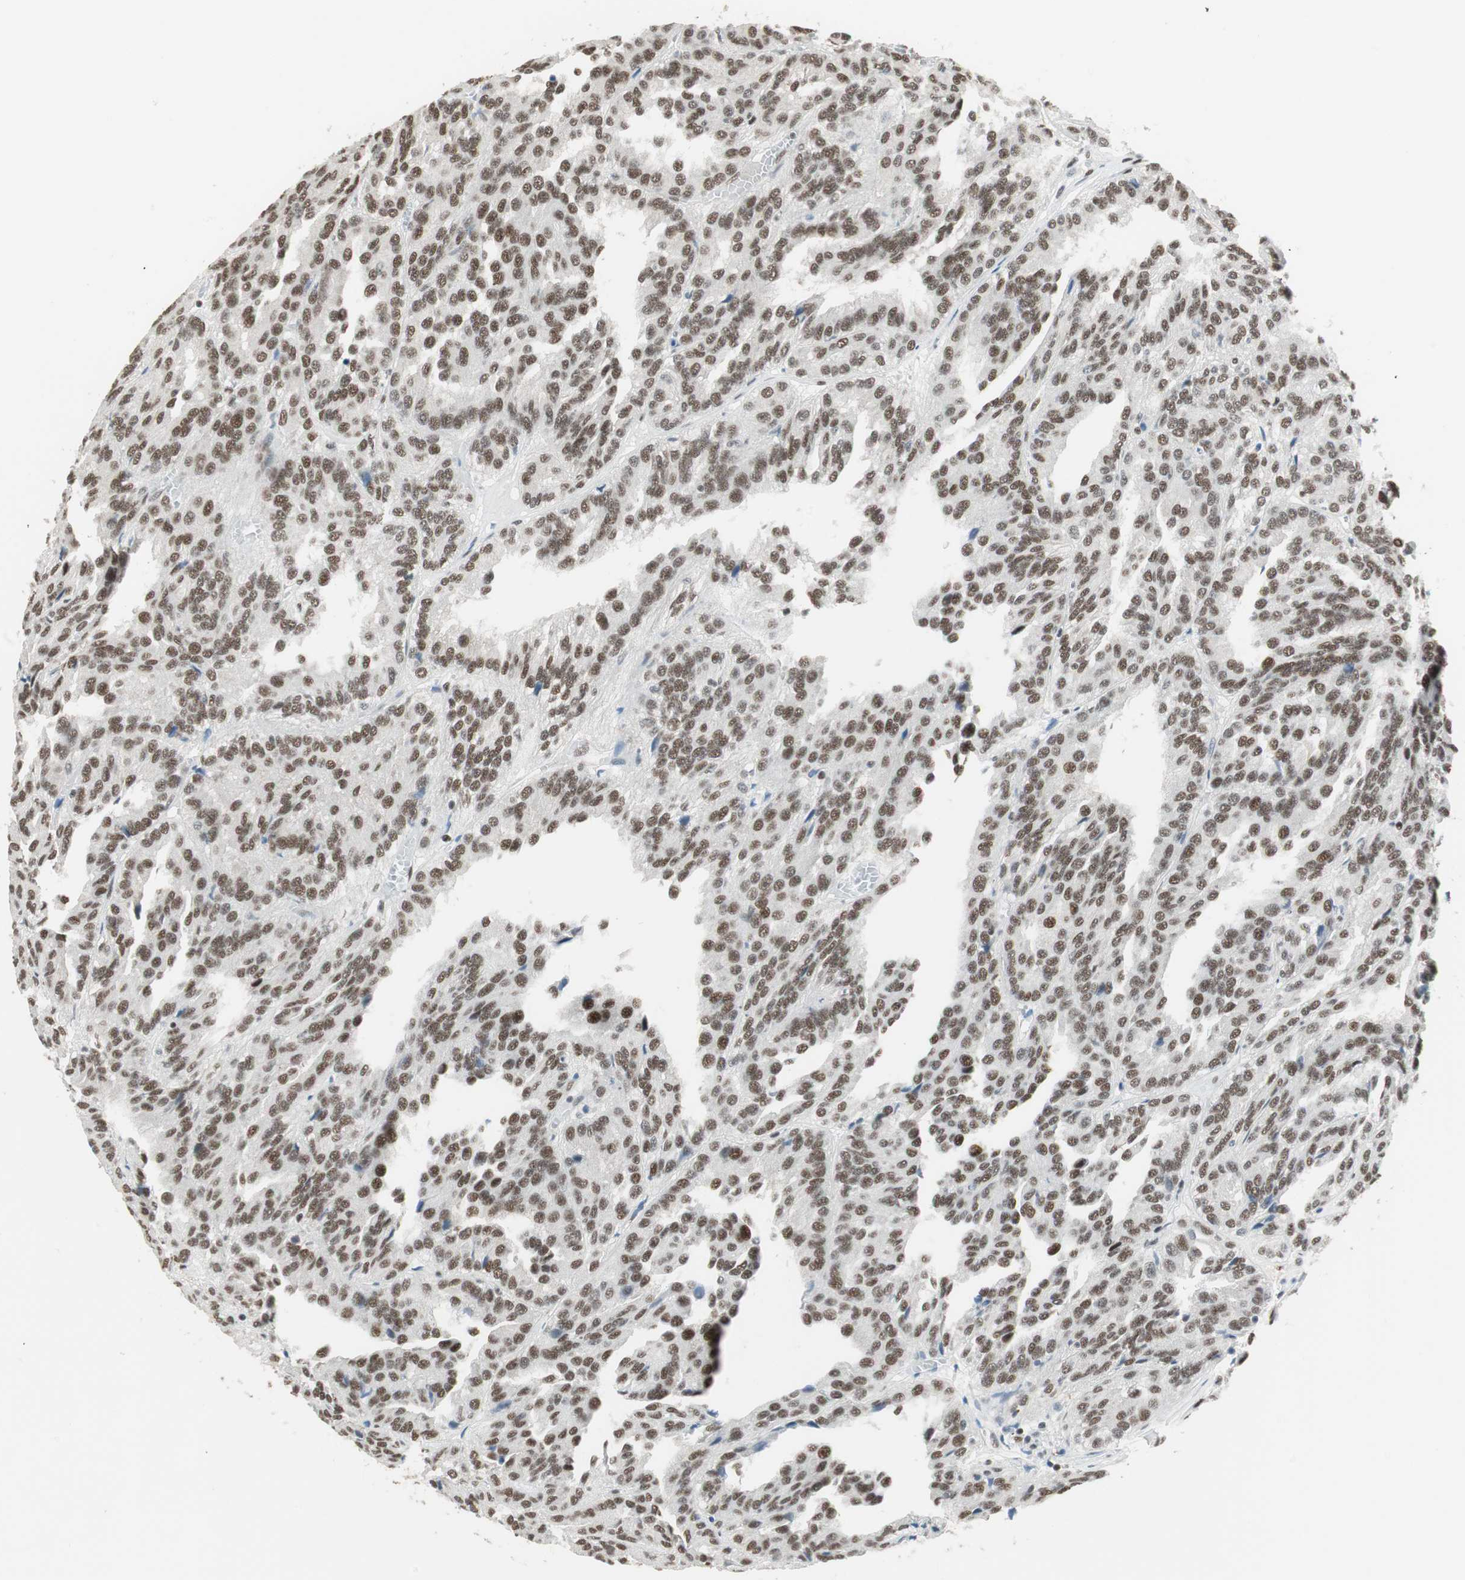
{"staining": {"intensity": "moderate", "quantity": ">75%", "location": "nuclear"}, "tissue": "renal cancer", "cell_type": "Tumor cells", "image_type": "cancer", "snomed": [{"axis": "morphology", "description": "Adenocarcinoma, NOS"}, {"axis": "topography", "description": "Kidney"}], "caption": "This is an image of immunohistochemistry (IHC) staining of renal cancer (adenocarcinoma), which shows moderate expression in the nuclear of tumor cells.", "gene": "ZBTB17", "patient": {"sex": "male", "age": 46}}